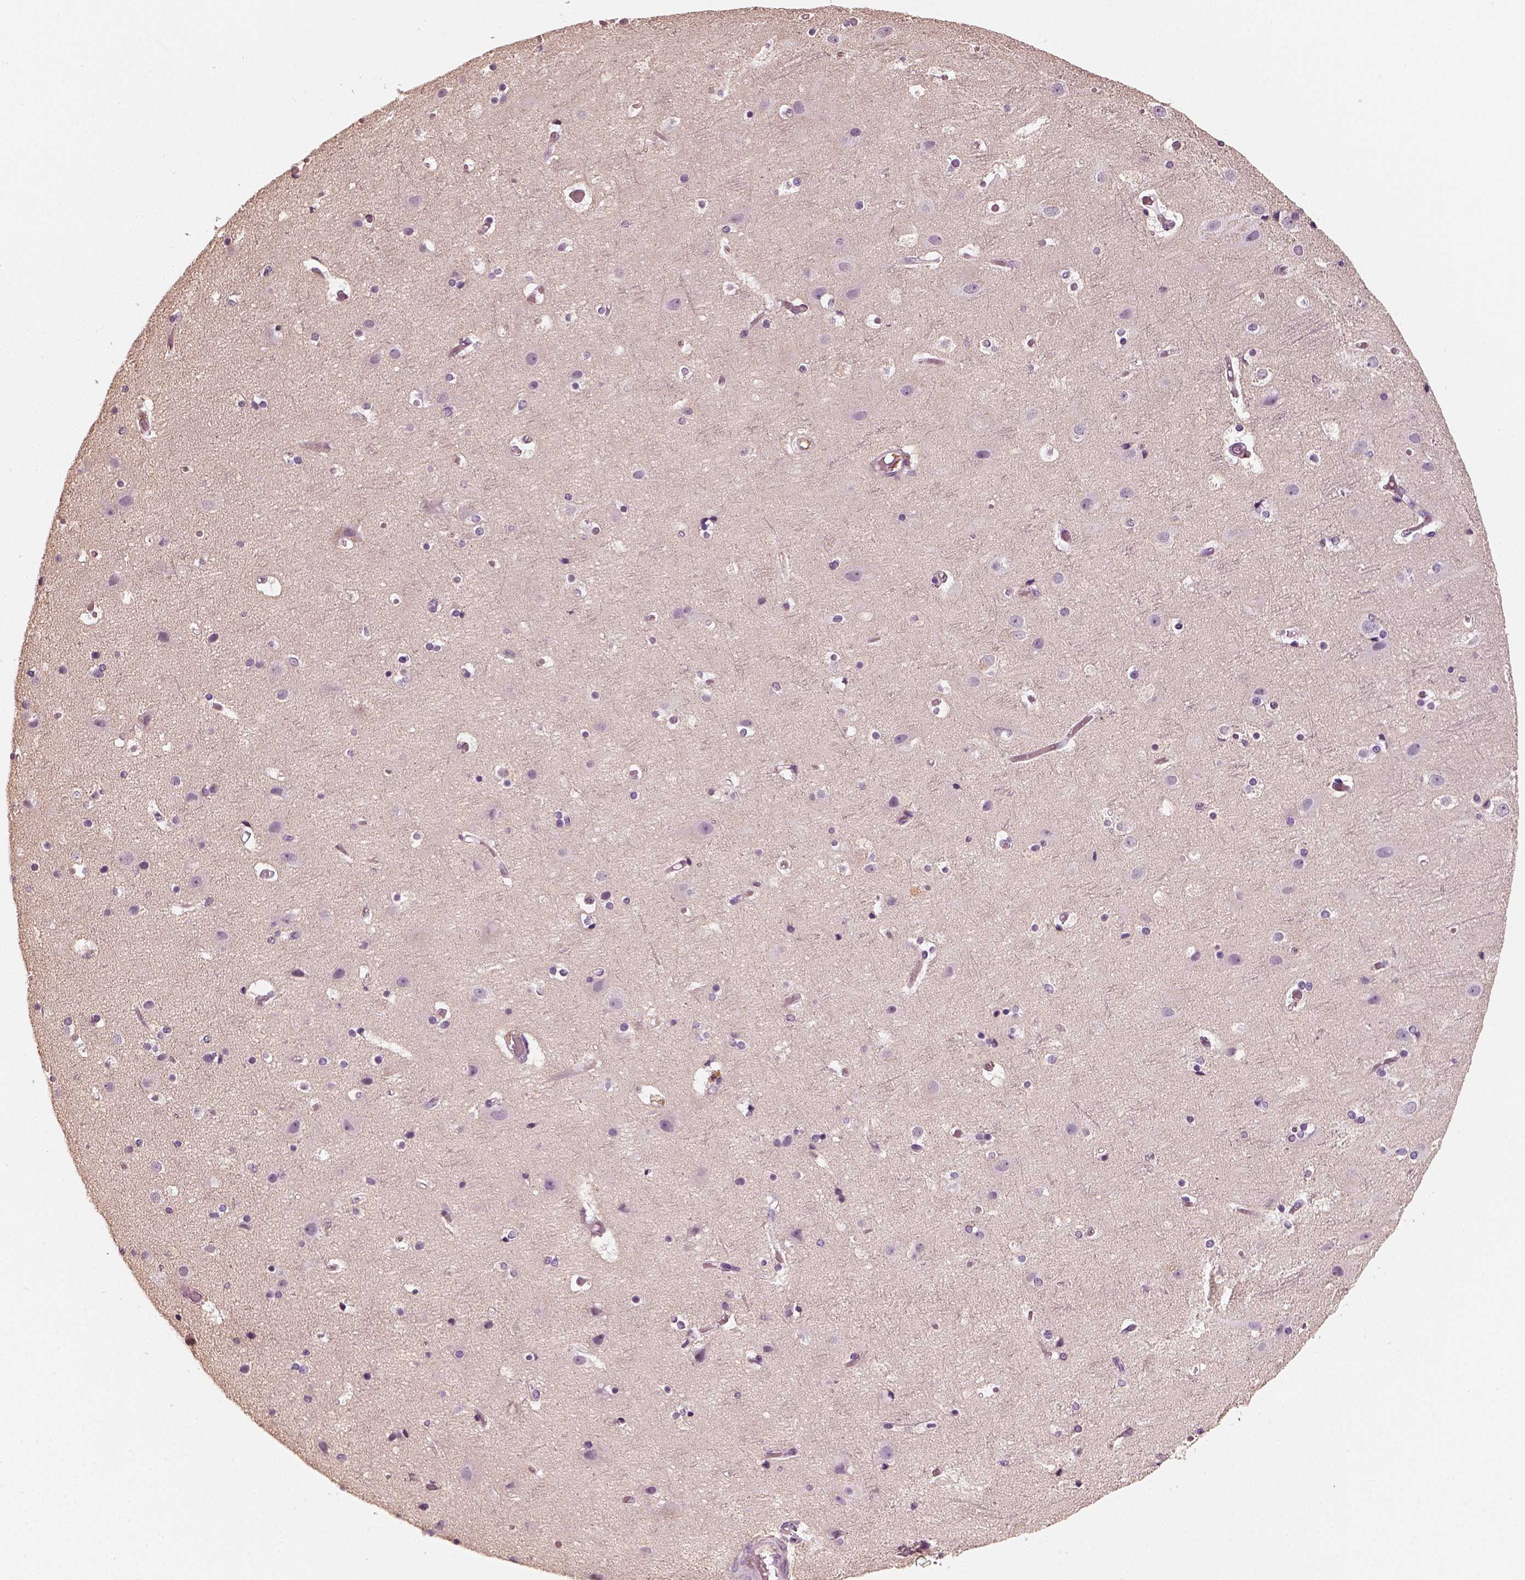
{"staining": {"intensity": "negative", "quantity": "none", "location": "none"}, "tissue": "cerebral cortex", "cell_type": "Endothelial cells", "image_type": "normal", "snomed": [{"axis": "morphology", "description": "Normal tissue, NOS"}, {"axis": "topography", "description": "Cerebral cortex"}], "caption": "Immunohistochemistry (IHC) of unremarkable human cerebral cortex displays no positivity in endothelial cells.", "gene": "RS1", "patient": {"sex": "female", "age": 52}}